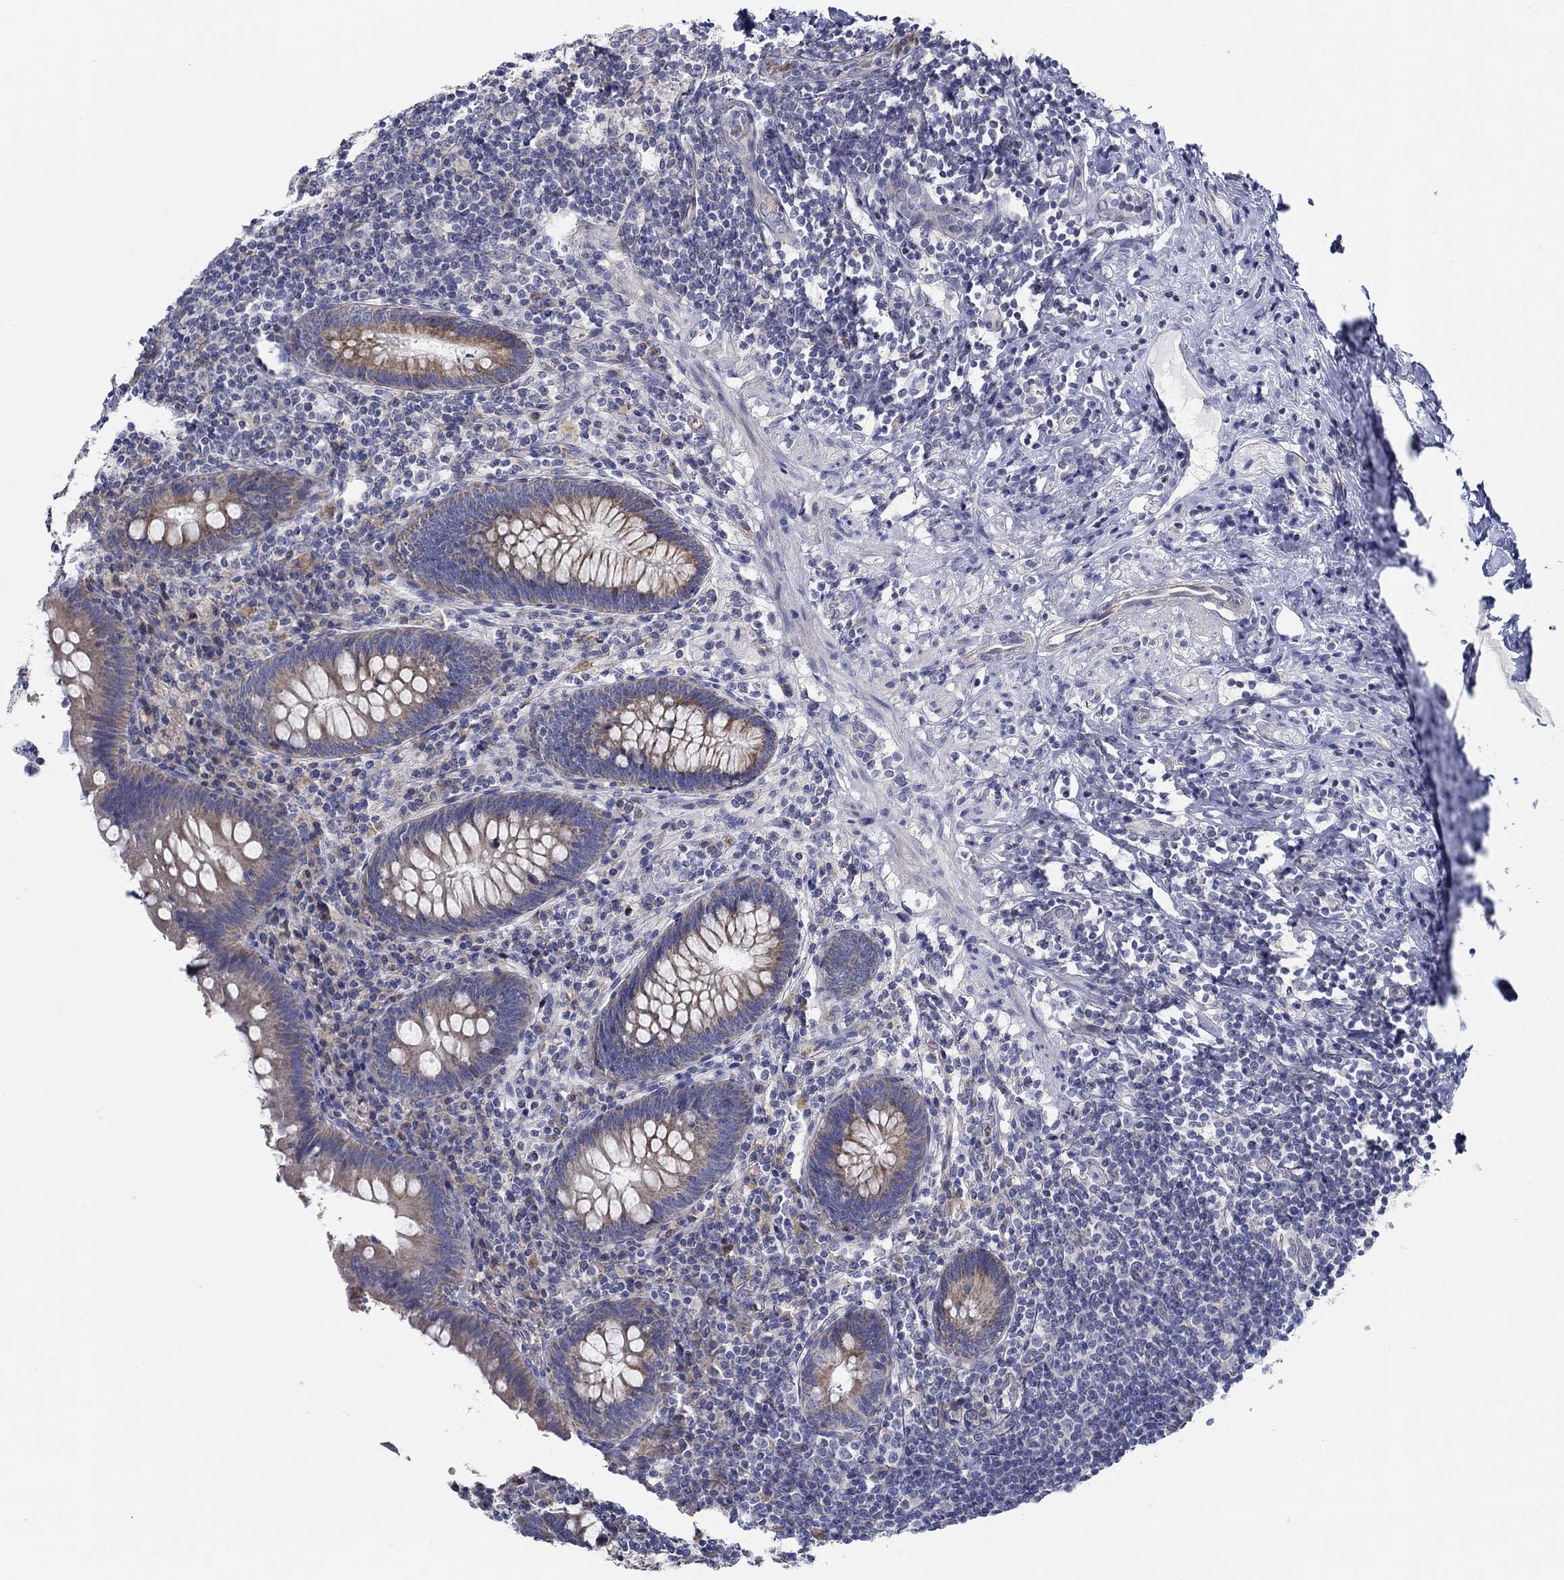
{"staining": {"intensity": "moderate", "quantity": "<25%", "location": "cytoplasmic/membranous"}, "tissue": "appendix", "cell_type": "Glandular cells", "image_type": "normal", "snomed": [{"axis": "morphology", "description": "Normal tissue, NOS"}, {"axis": "topography", "description": "Appendix"}], "caption": "Protein staining of unremarkable appendix shows moderate cytoplasmic/membranous expression in approximately <25% of glandular cells.", "gene": "CFAP61", "patient": {"sex": "male", "age": 47}}